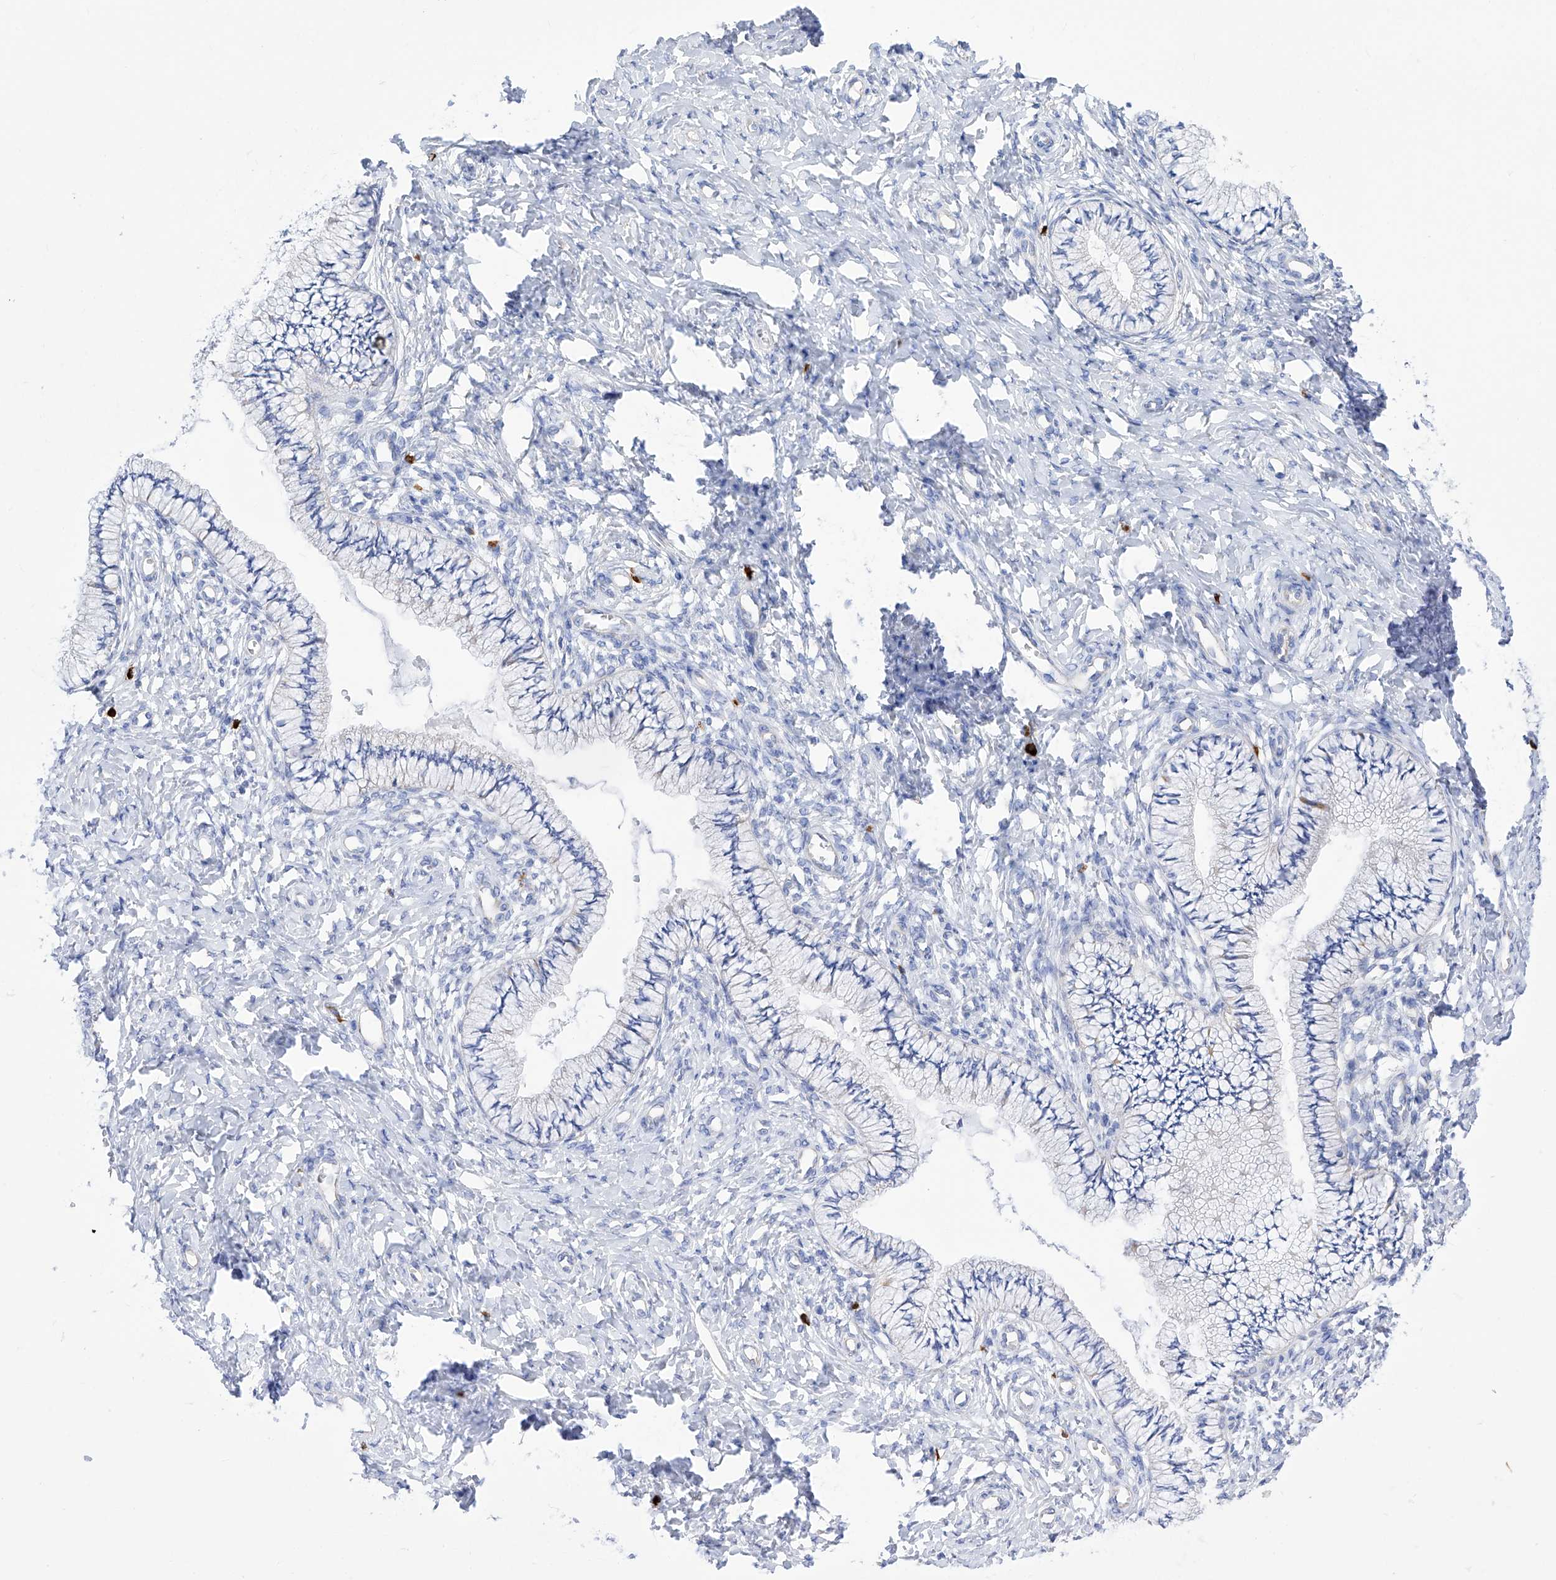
{"staining": {"intensity": "negative", "quantity": "none", "location": "none"}, "tissue": "cervix", "cell_type": "Glandular cells", "image_type": "normal", "snomed": [{"axis": "morphology", "description": "Normal tissue, NOS"}, {"axis": "topography", "description": "Cervix"}], "caption": "The IHC photomicrograph has no significant staining in glandular cells of cervix. The staining is performed using DAB brown chromogen with nuclei counter-stained in using hematoxylin.", "gene": "FLG", "patient": {"sex": "female", "age": 36}}